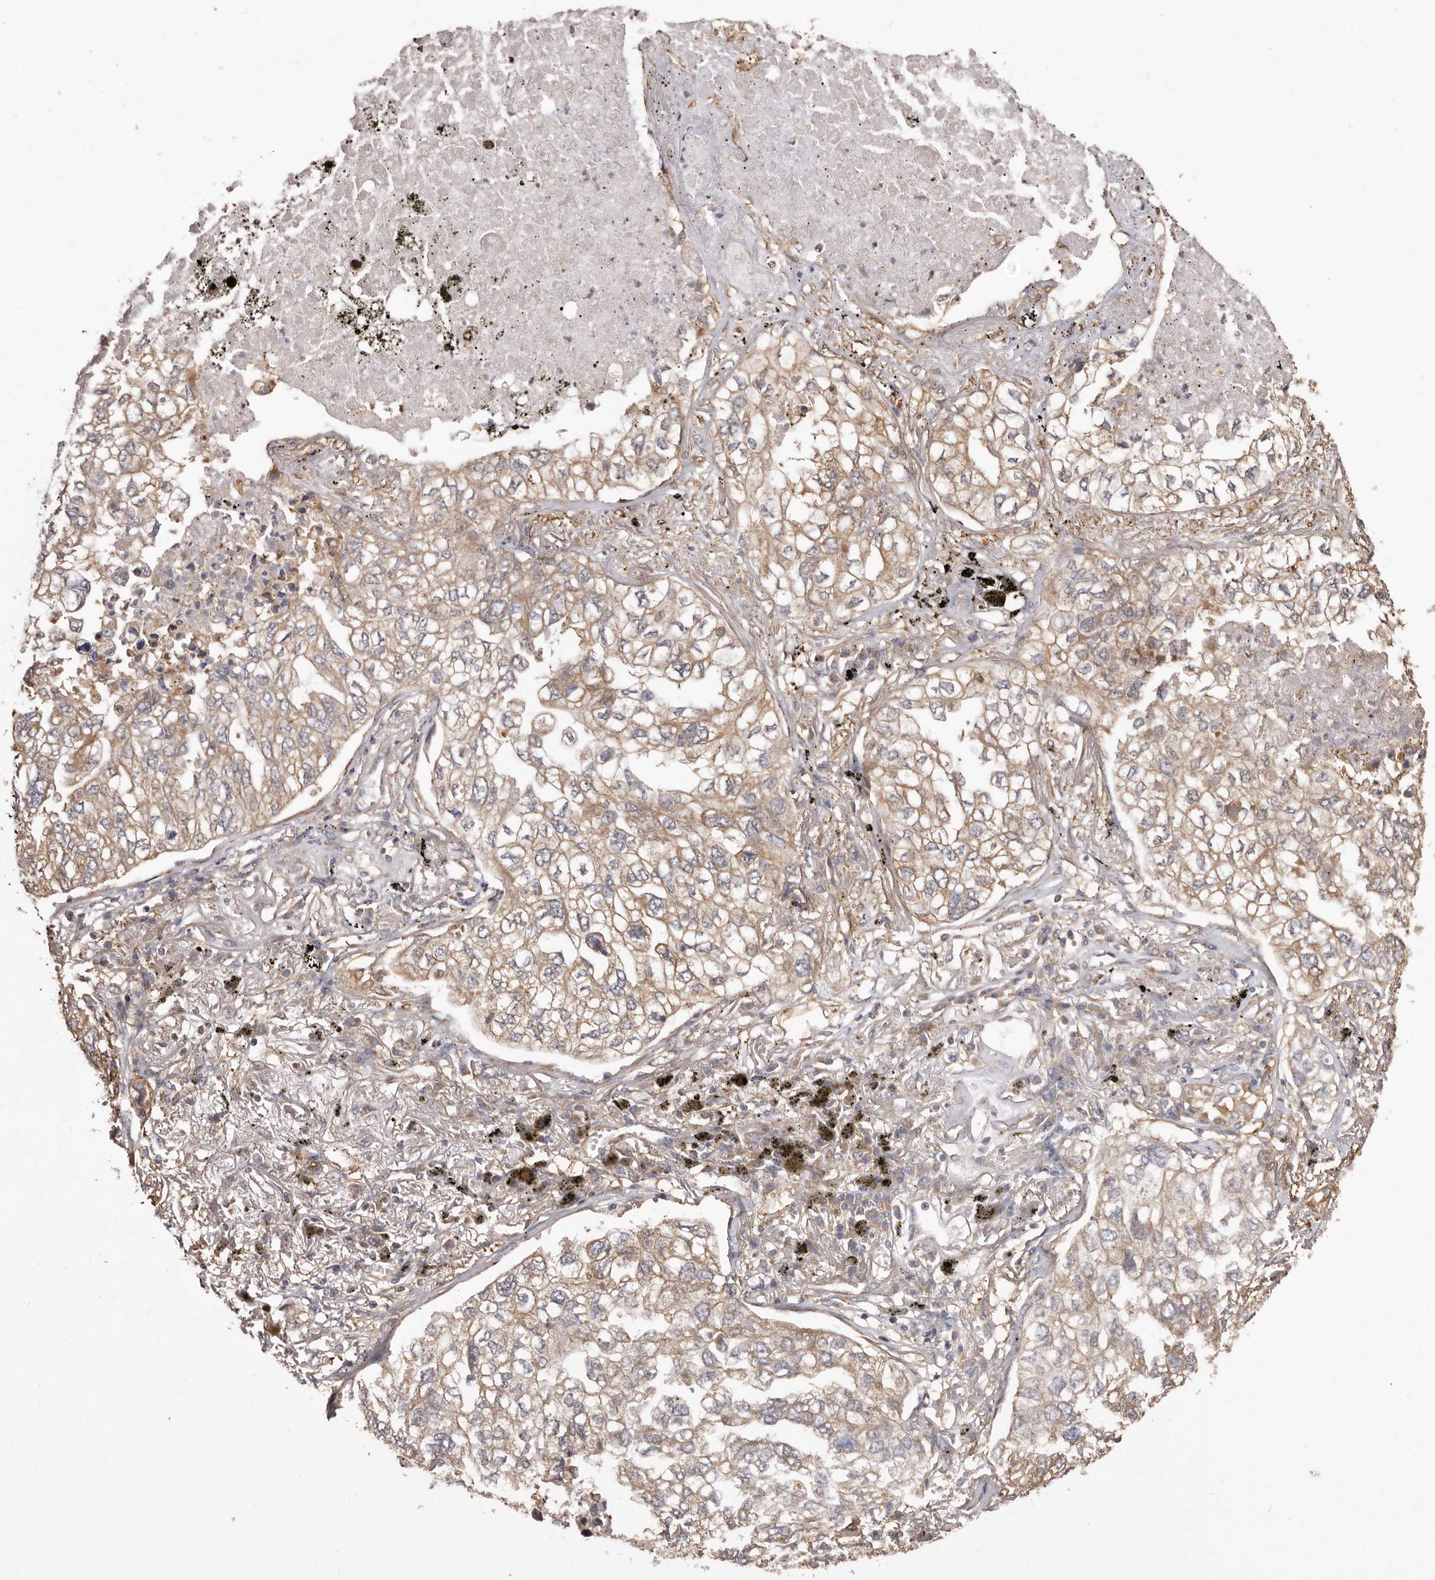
{"staining": {"intensity": "weak", "quantity": ">75%", "location": "cytoplasmic/membranous"}, "tissue": "lung cancer", "cell_type": "Tumor cells", "image_type": "cancer", "snomed": [{"axis": "morphology", "description": "Adenocarcinoma, NOS"}, {"axis": "topography", "description": "Lung"}], "caption": "Tumor cells demonstrate low levels of weak cytoplasmic/membranous expression in approximately >75% of cells in lung adenocarcinoma.", "gene": "COQ8B", "patient": {"sex": "male", "age": 65}}